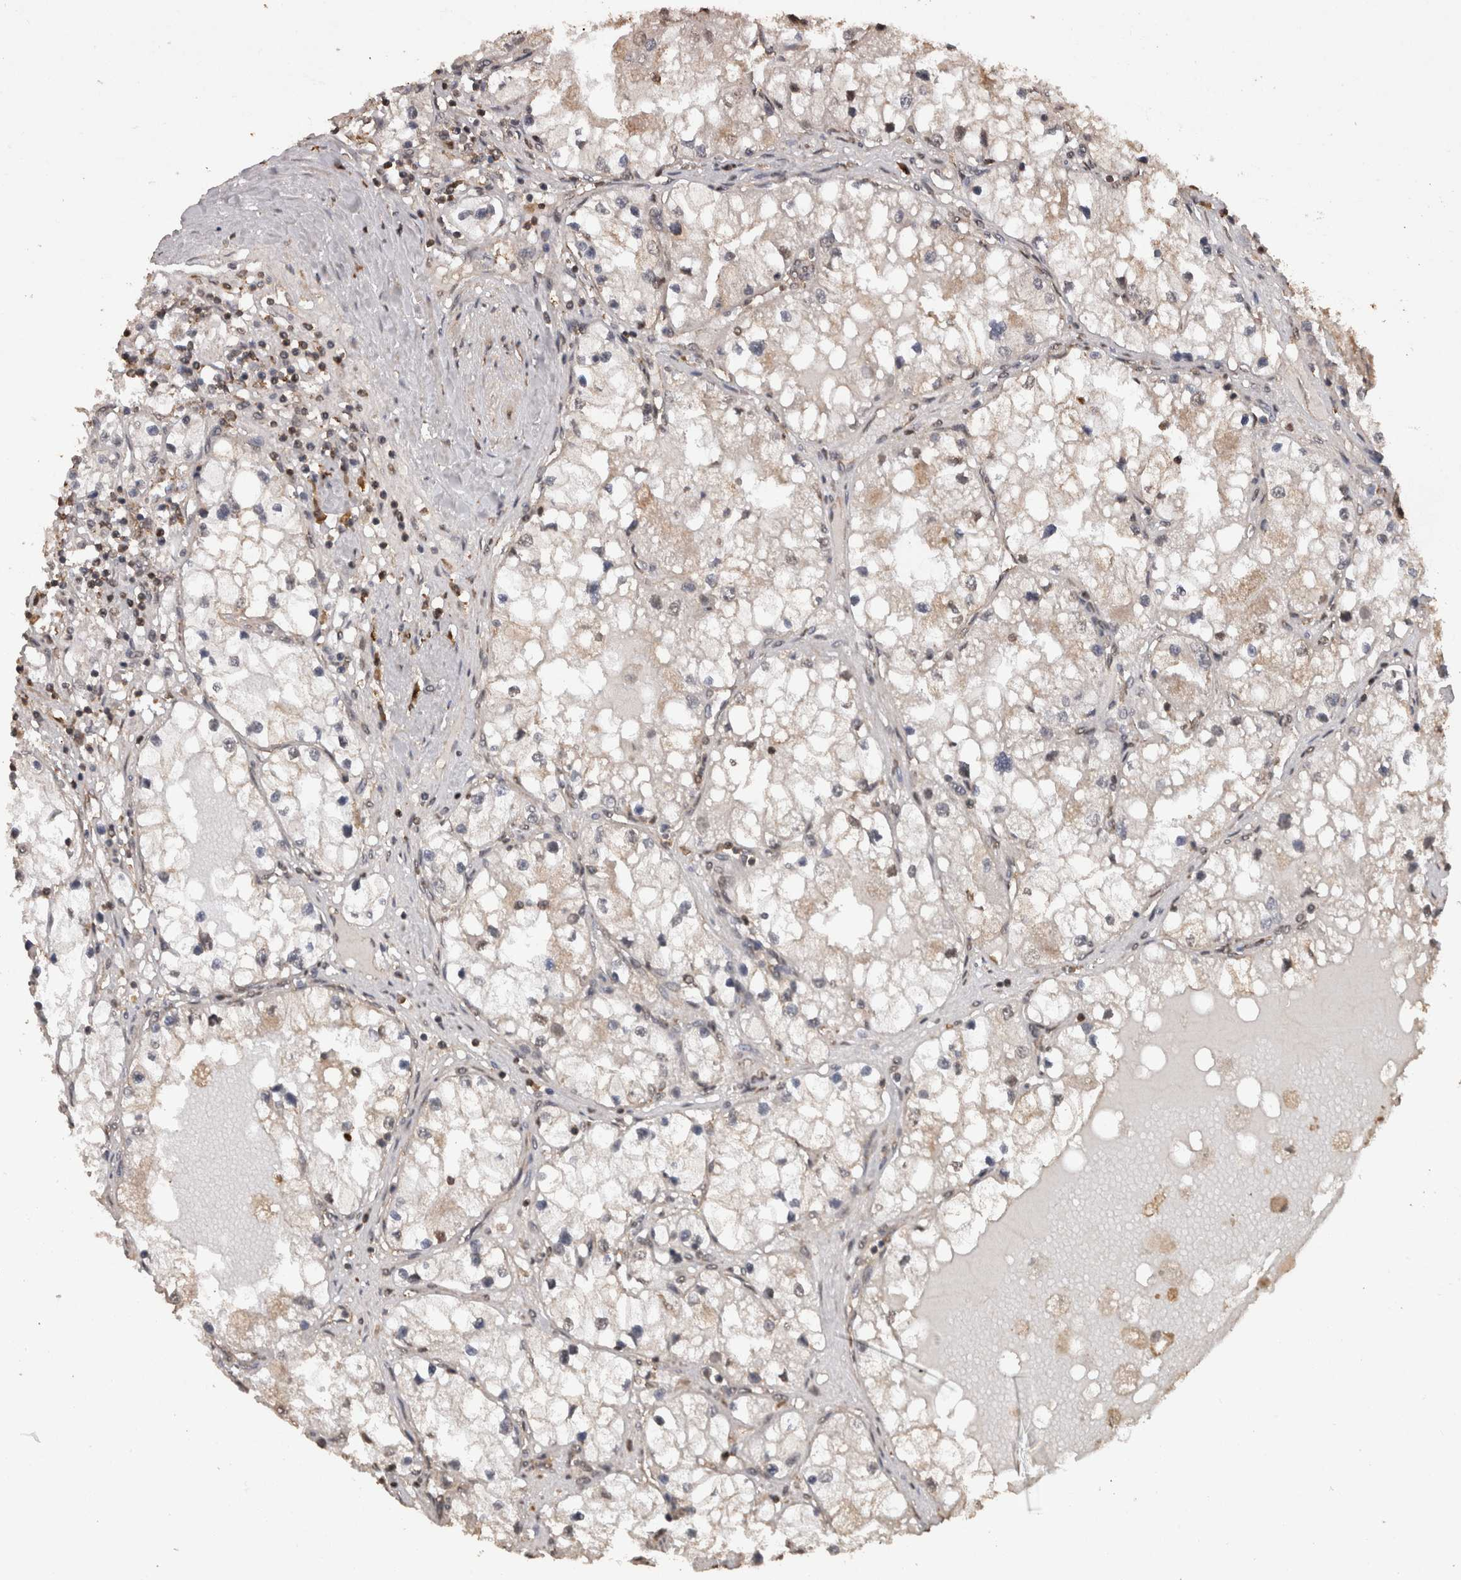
{"staining": {"intensity": "weak", "quantity": "<25%", "location": "cytoplasmic/membranous"}, "tissue": "renal cancer", "cell_type": "Tumor cells", "image_type": "cancer", "snomed": [{"axis": "morphology", "description": "Adenocarcinoma, NOS"}, {"axis": "topography", "description": "Kidney"}], "caption": "High power microscopy photomicrograph of an IHC photomicrograph of adenocarcinoma (renal), revealing no significant staining in tumor cells. Brightfield microscopy of IHC stained with DAB (brown) and hematoxylin (blue), captured at high magnification.", "gene": "PINK1", "patient": {"sex": "male", "age": 68}}